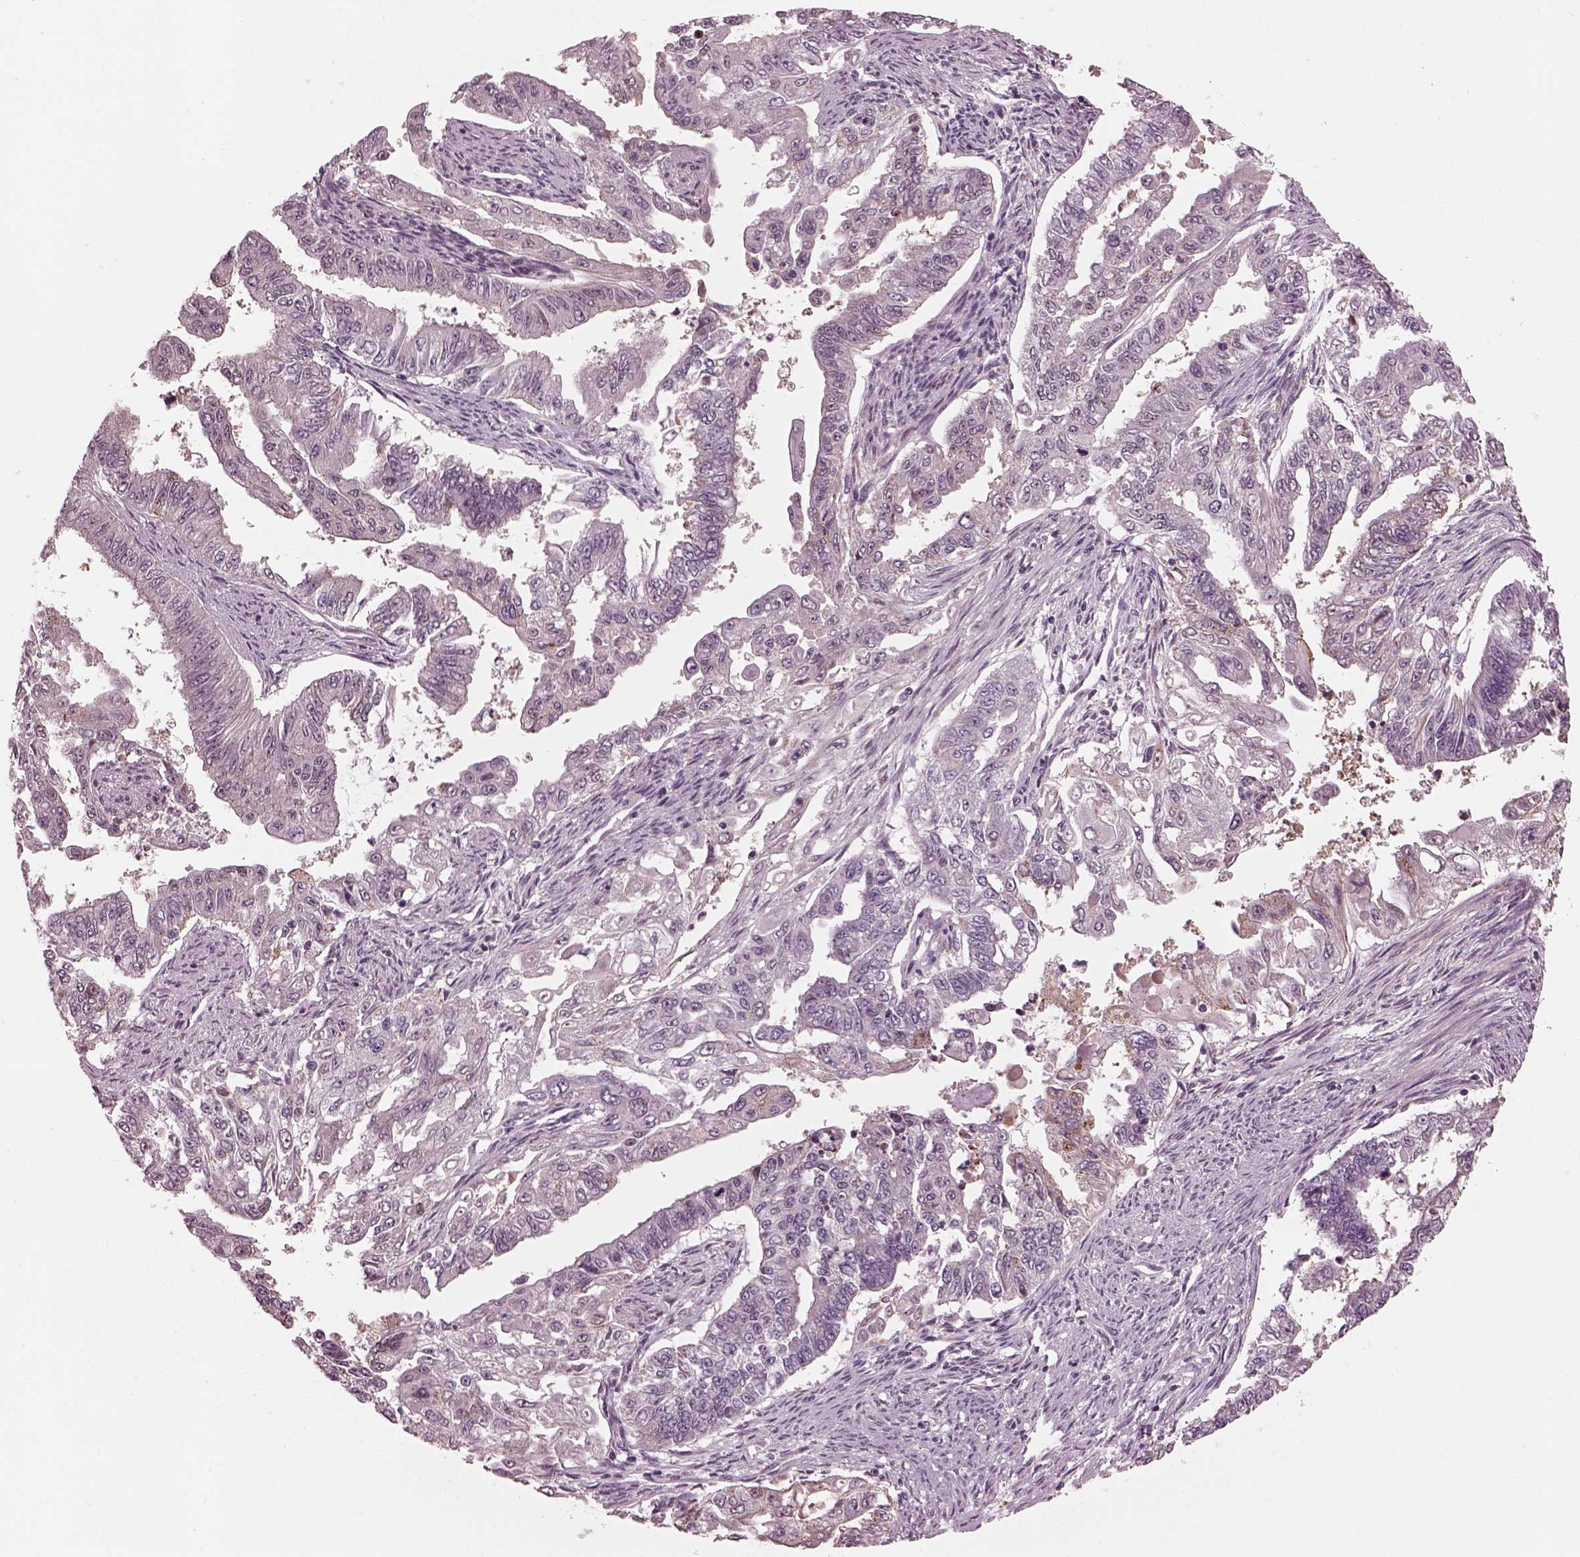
{"staining": {"intensity": "negative", "quantity": "none", "location": "none"}, "tissue": "endometrial cancer", "cell_type": "Tumor cells", "image_type": "cancer", "snomed": [{"axis": "morphology", "description": "Adenocarcinoma, NOS"}, {"axis": "topography", "description": "Uterus"}], "caption": "A micrograph of human endometrial adenocarcinoma is negative for staining in tumor cells. (Brightfield microscopy of DAB (3,3'-diaminobenzidine) immunohistochemistry (IHC) at high magnification).", "gene": "SRI", "patient": {"sex": "female", "age": 59}}